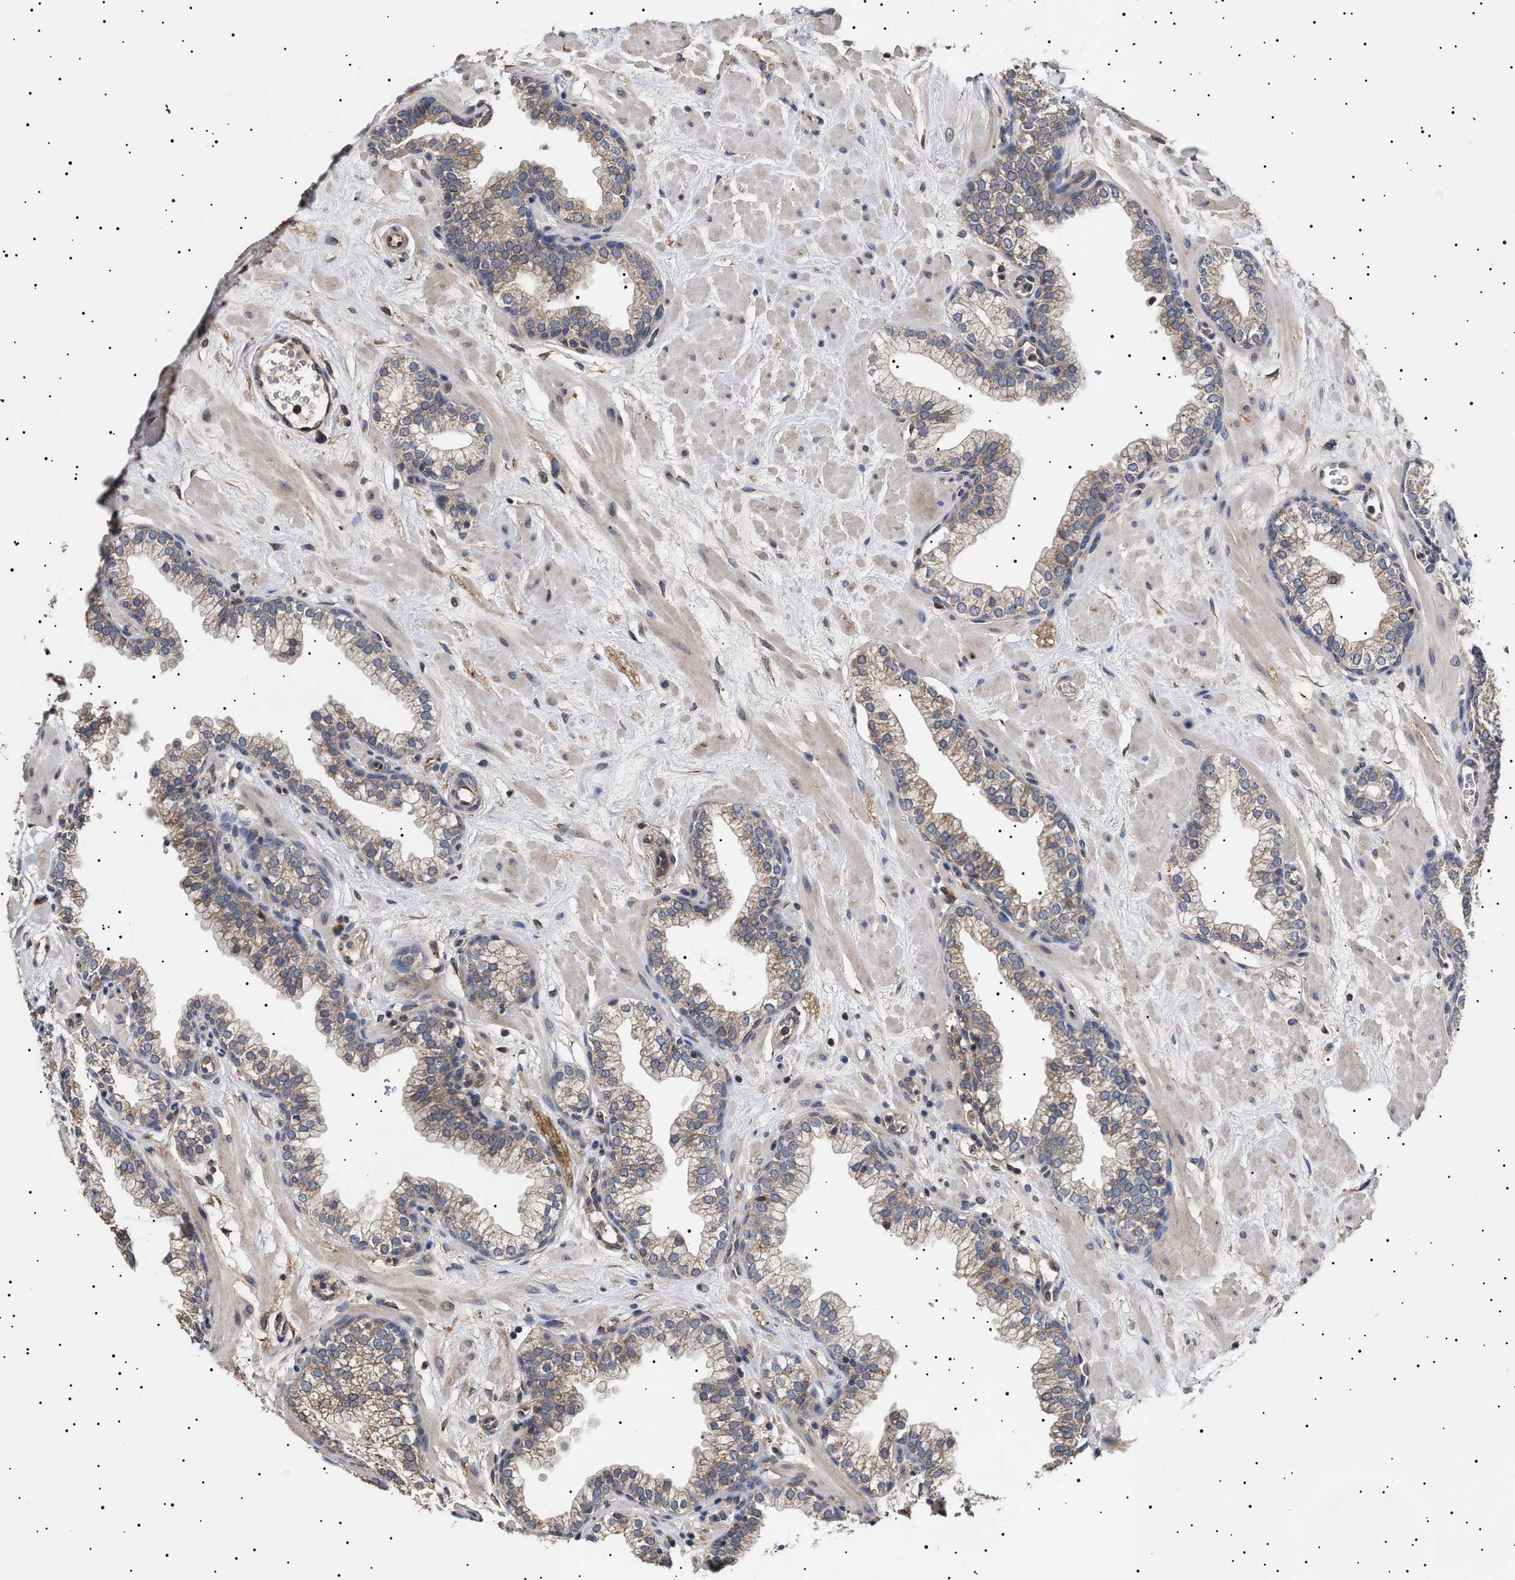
{"staining": {"intensity": "moderate", "quantity": ">75%", "location": "cytoplasmic/membranous"}, "tissue": "prostate", "cell_type": "Glandular cells", "image_type": "normal", "snomed": [{"axis": "morphology", "description": "Normal tissue, NOS"}, {"axis": "morphology", "description": "Urothelial carcinoma, Low grade"}, {"axis": "topography", "description": "Urinary bladder"}, {"axis": "topography", "description": "Prostate"}], "caption": "The image exhibits a brown stain indicating the presence of a protein in the cytoplasmic/membranous of glandular cells in prostate.", "gene": "KRBA1", "patient": {"sex": "male", "age": 60}}